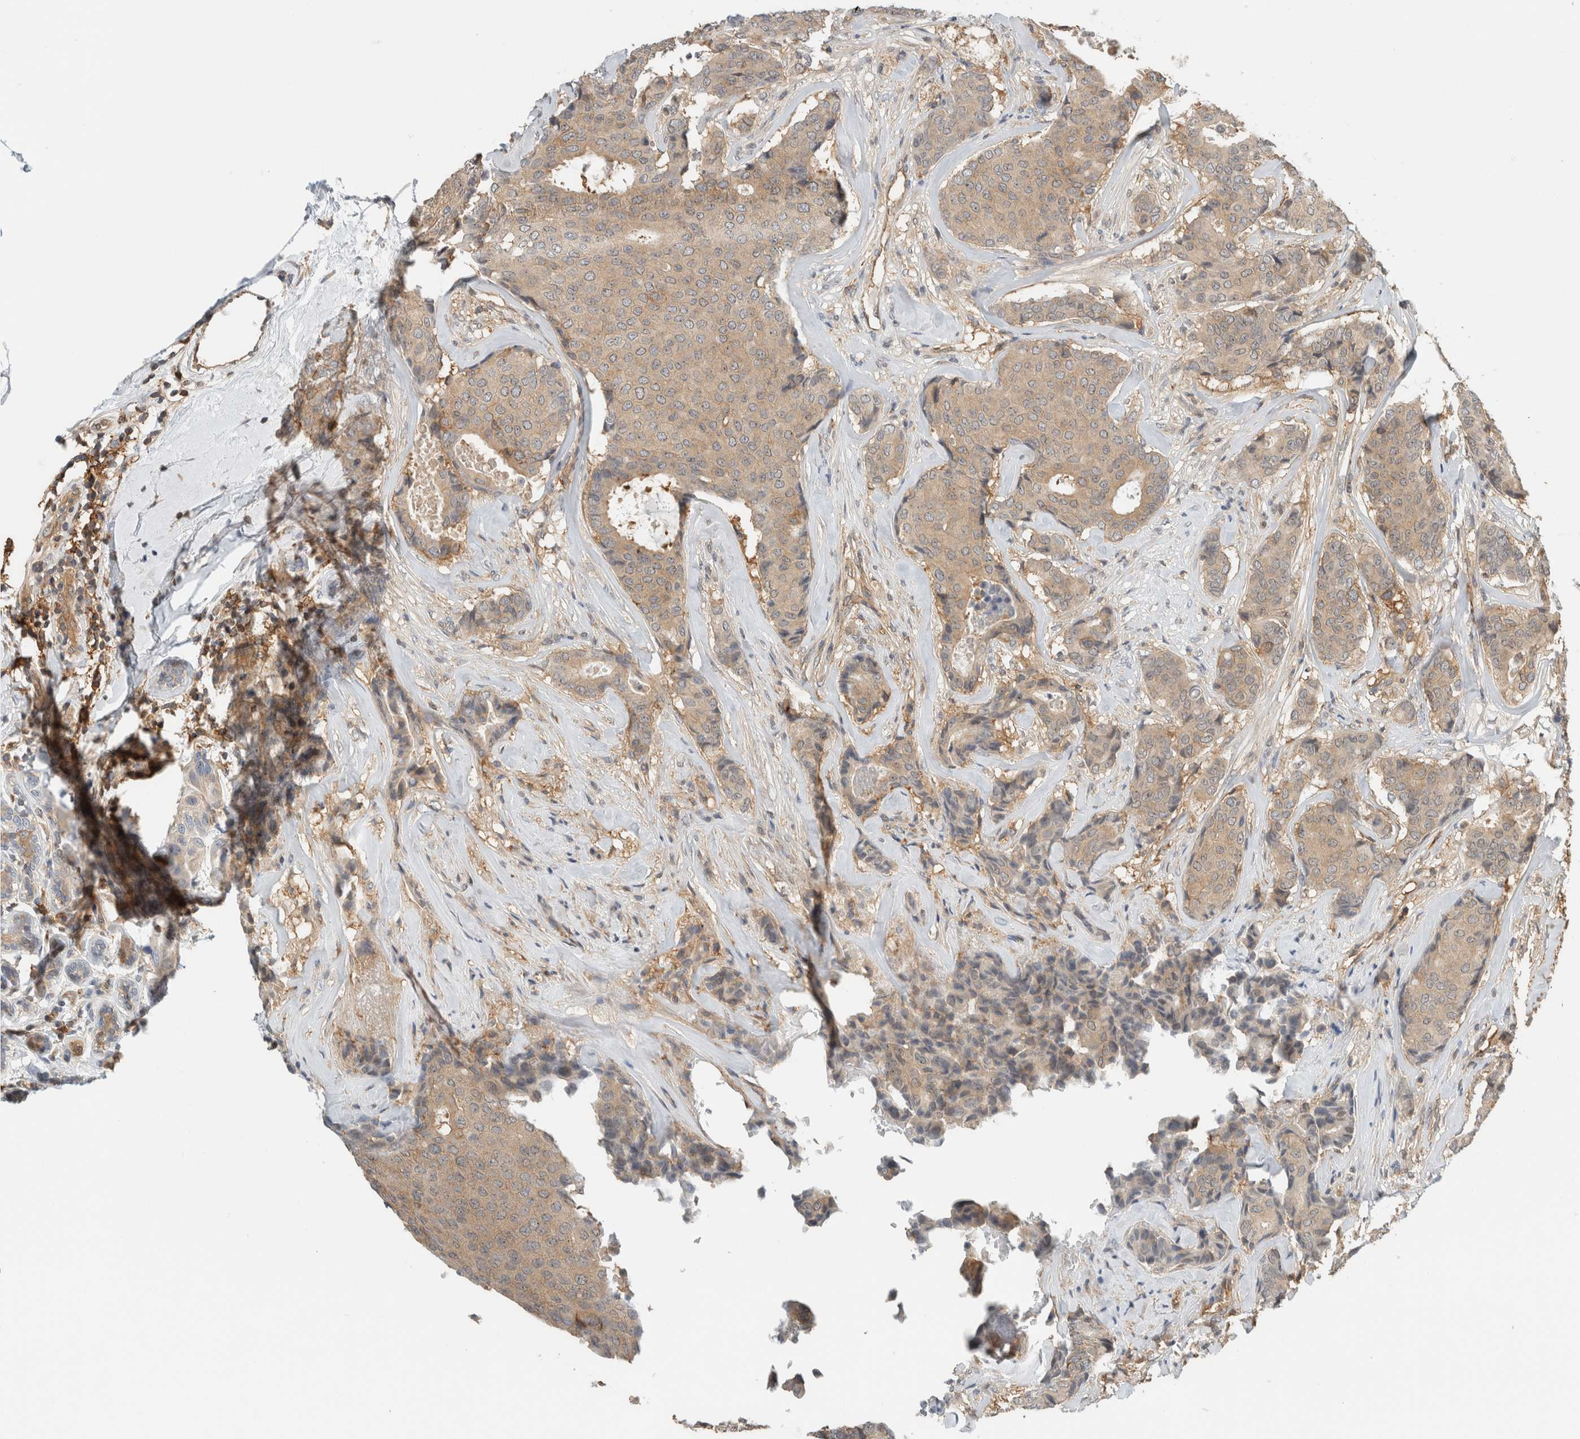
{"staining": {"intensity": "weak", "quantity": "<25%", "location": "cytoplasmic/membranous"}, "tissue": "breast cancer", "cell_type": "Tumor cells", "image_type": "cancer", "snomed": [{"axis": "morphology", "description": "Duct carcinoma"}, {"axis": "topography", "description": "Breast"}], "caption": "Breast cancer was stained to show a protein in brown. There is no significant expression in tumor cells. (DAB IHC, high magnification).", "gene": "PFDN4", "patient": {"sex": "female", "age": 75}}